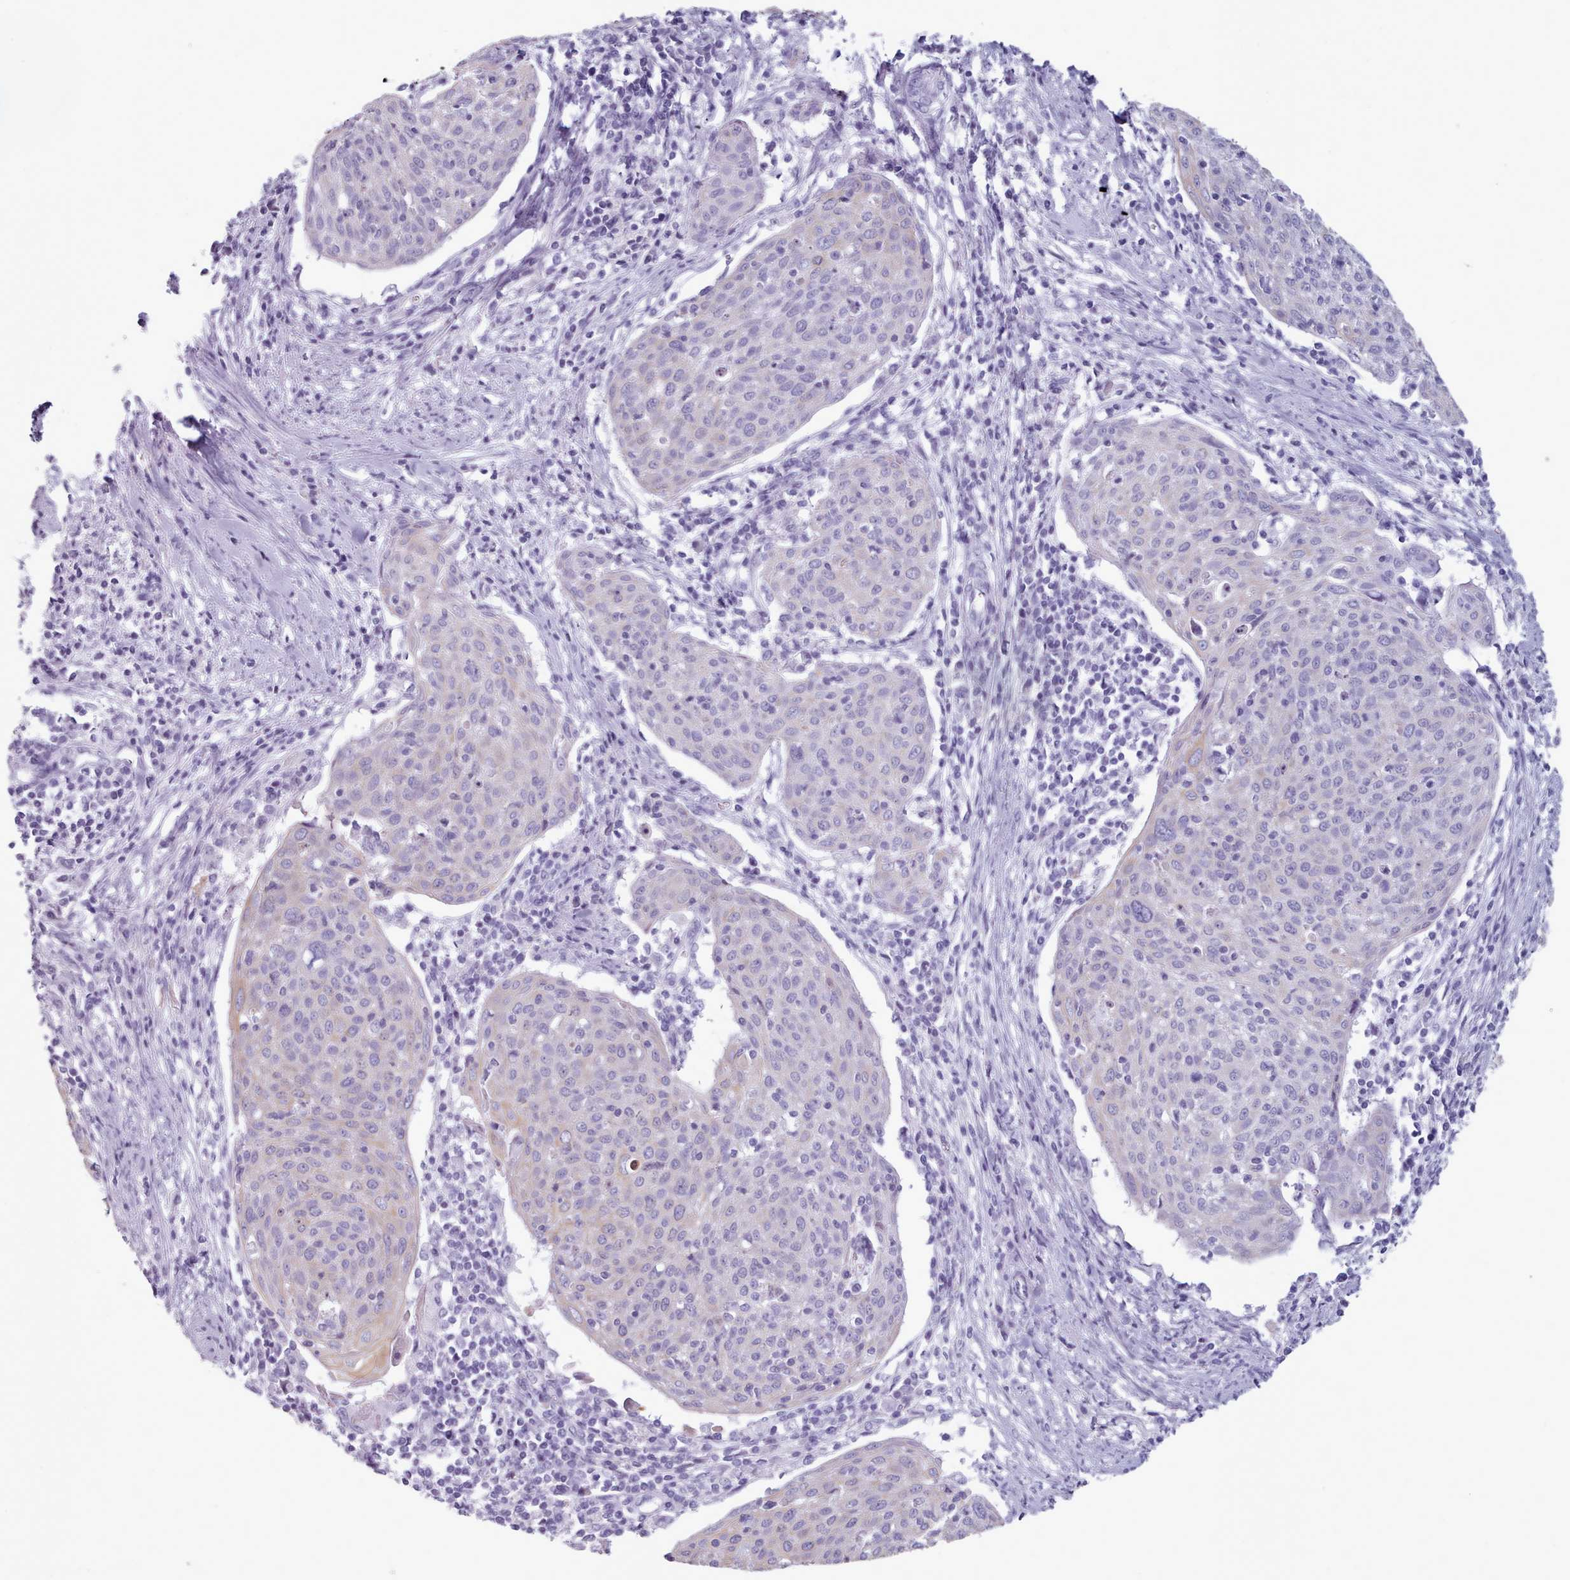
{"staining": {"intensity": "negative", "quantity": "none", "location": "none"}, "tissue": "cervical cancer", "cell_type": "Tumor cells", "image_type": "cancer", "snomed": [{"axis": "morphology", "description": "Squamous cell carcinoma, NOS"}, {"axis": "topography", "description": "Cervix"}], "caption": "Immunohistochemistry (IHC) histopathology image of human cervical cancer stained for a protein (brown), which exhibits no expression in tumor cells.", "gene": "ZNF43", "patient": {"sex": "female", "age": 67}}